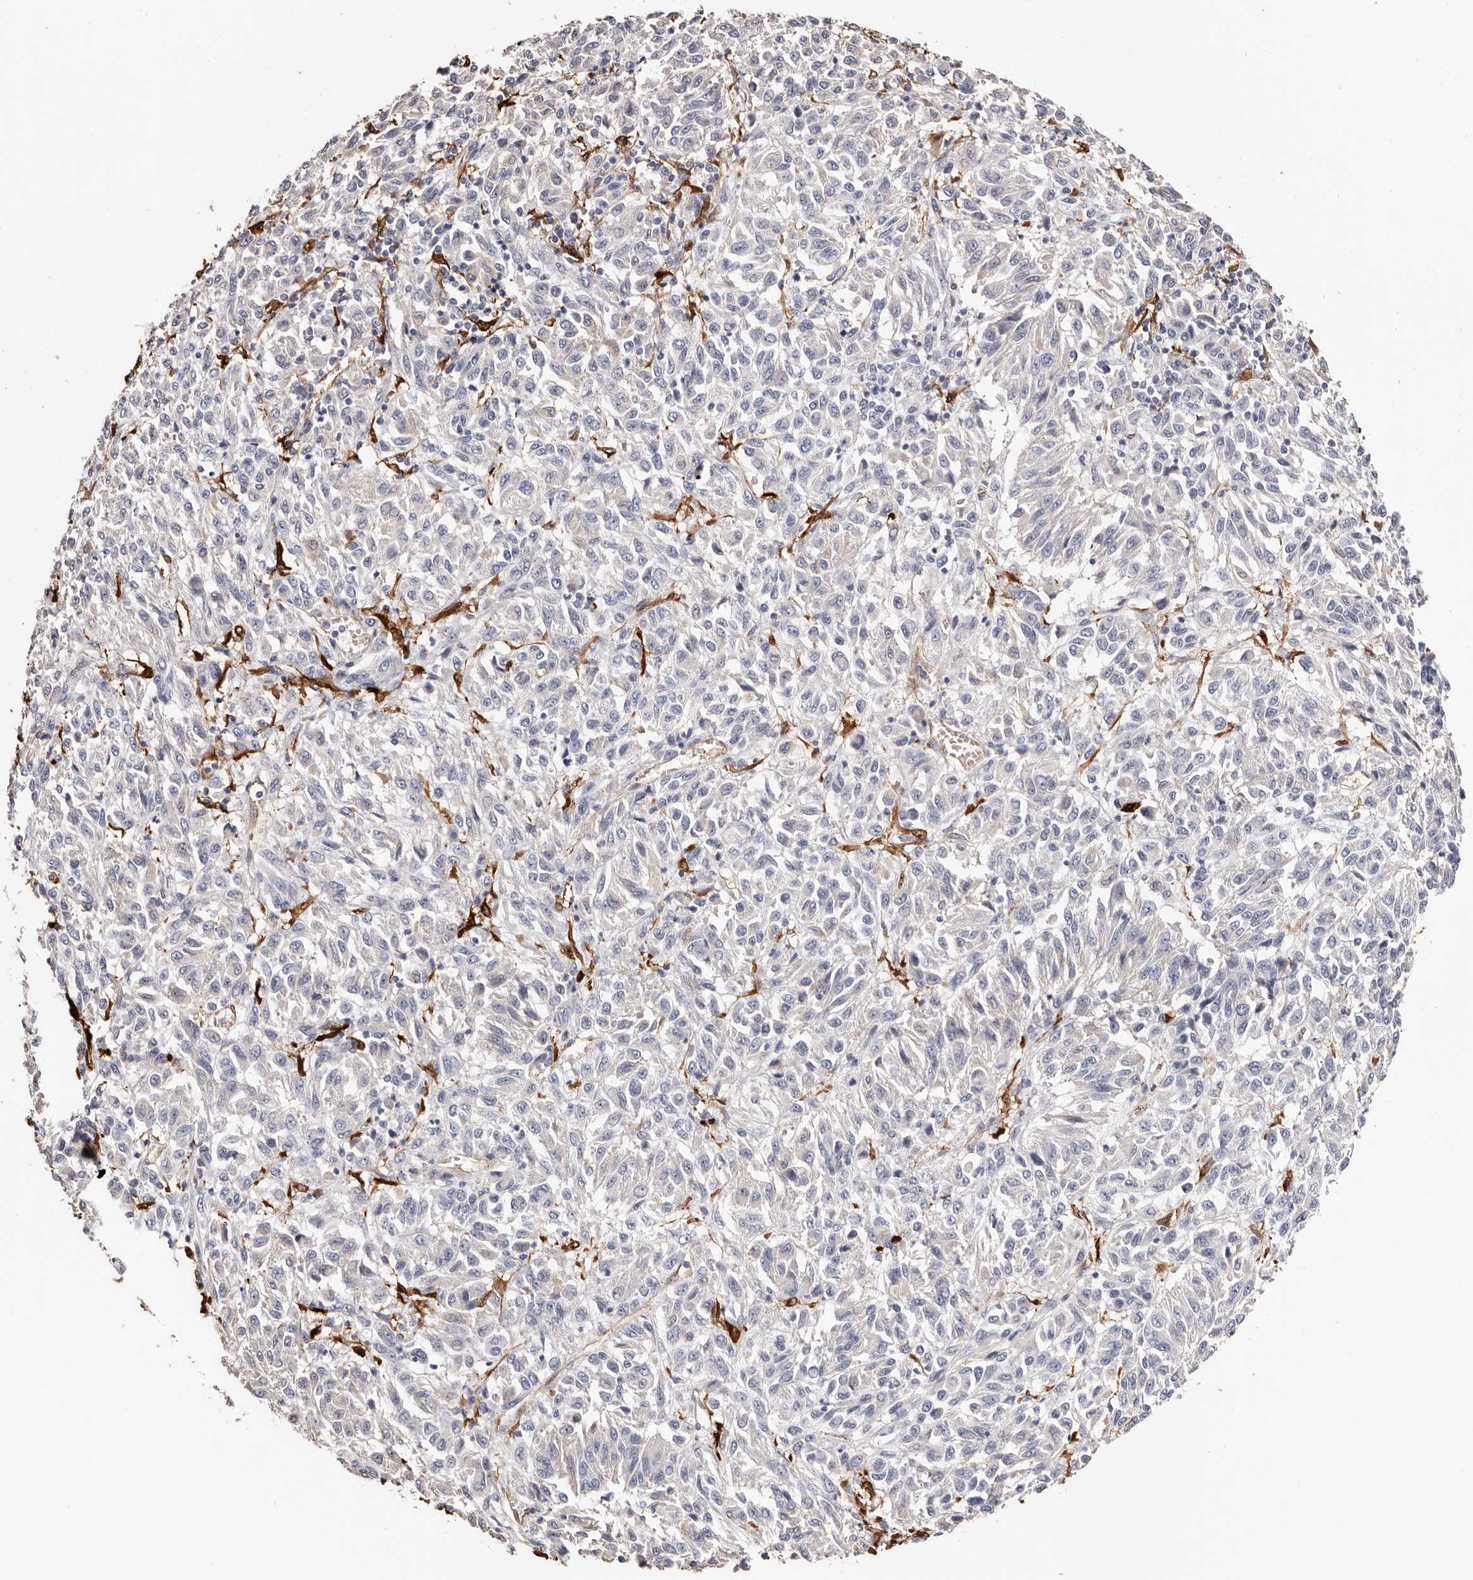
{"staining": {"intensity": "negative", "quantity": "none", "location": "none"}, "tissue": "melanoma", "cell_type": "Tumor cells", "image_type": "cancer", "snomed": [{"axis": "morphology", "description": "Malignant melanoma, Metastatic site"}, {"axis": "topography", "description": "Lung"}], "caption": "Immunohistochemistry of human melanoma exhibits no positivity in tumor cells. (Stains: DAB IHC with hematoxylin counter stain, Microscopy: brightfield microscopy at high magnification).", "gene": "TGM2", "patient": {"sex": "male", "age": 64}}